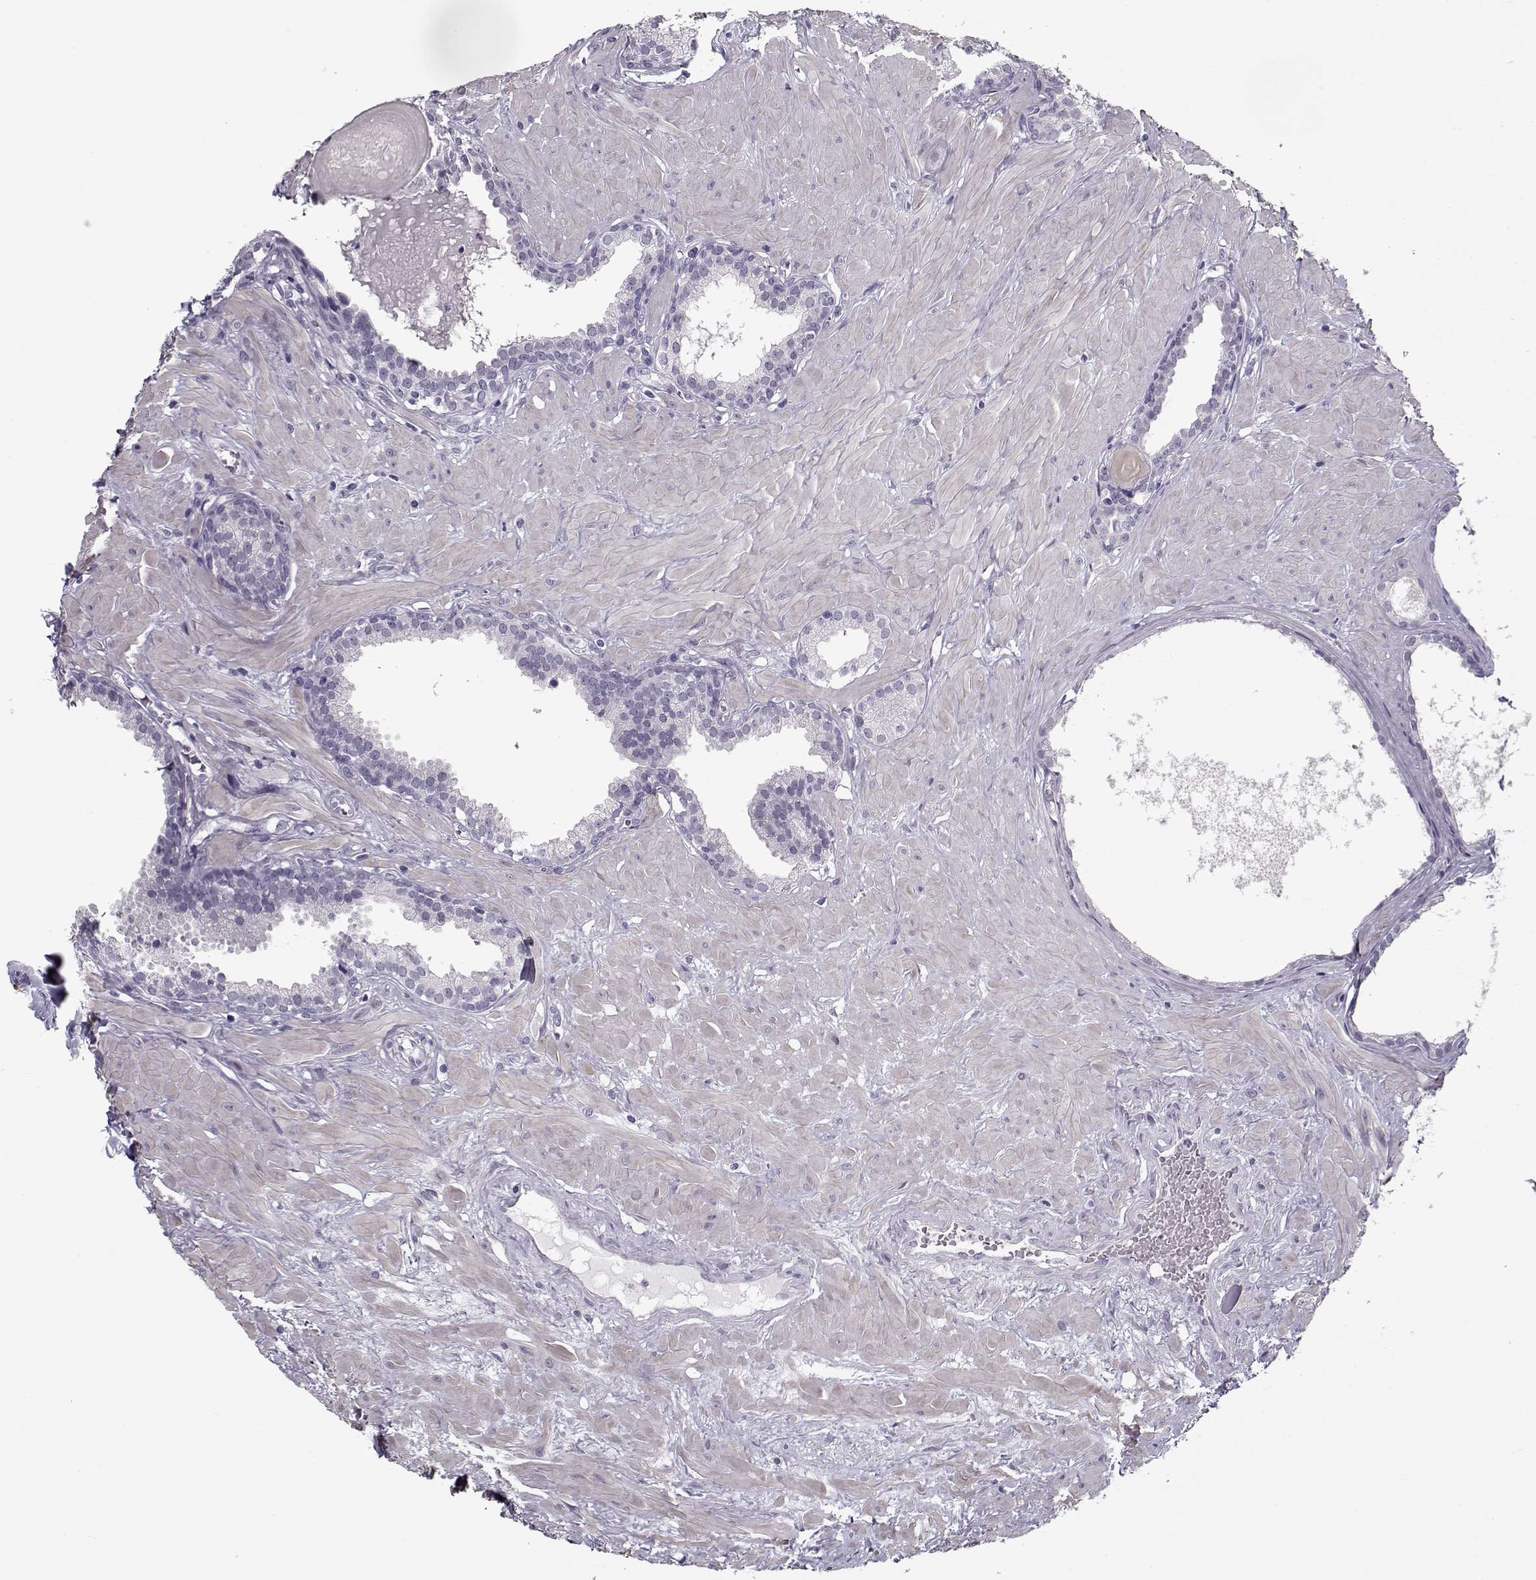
{"staining": {"intensity": "negative", "quantity": "none", "location": "none"}, "tissue": "prostate", "cell_type": "Glandular cells", "image_type": "normal", "snomed": [{"axis": "morphology", "description": "Normal tissue, NOS"}, {"axis": "topography", "description": "Prostate"}], "caption": "An immunohistochemistry image of benign prostate is shown. There is no staining in glandular cells of prostate.", "gene": "RNF32", "patient": {"sex": "male", "age": 48}}